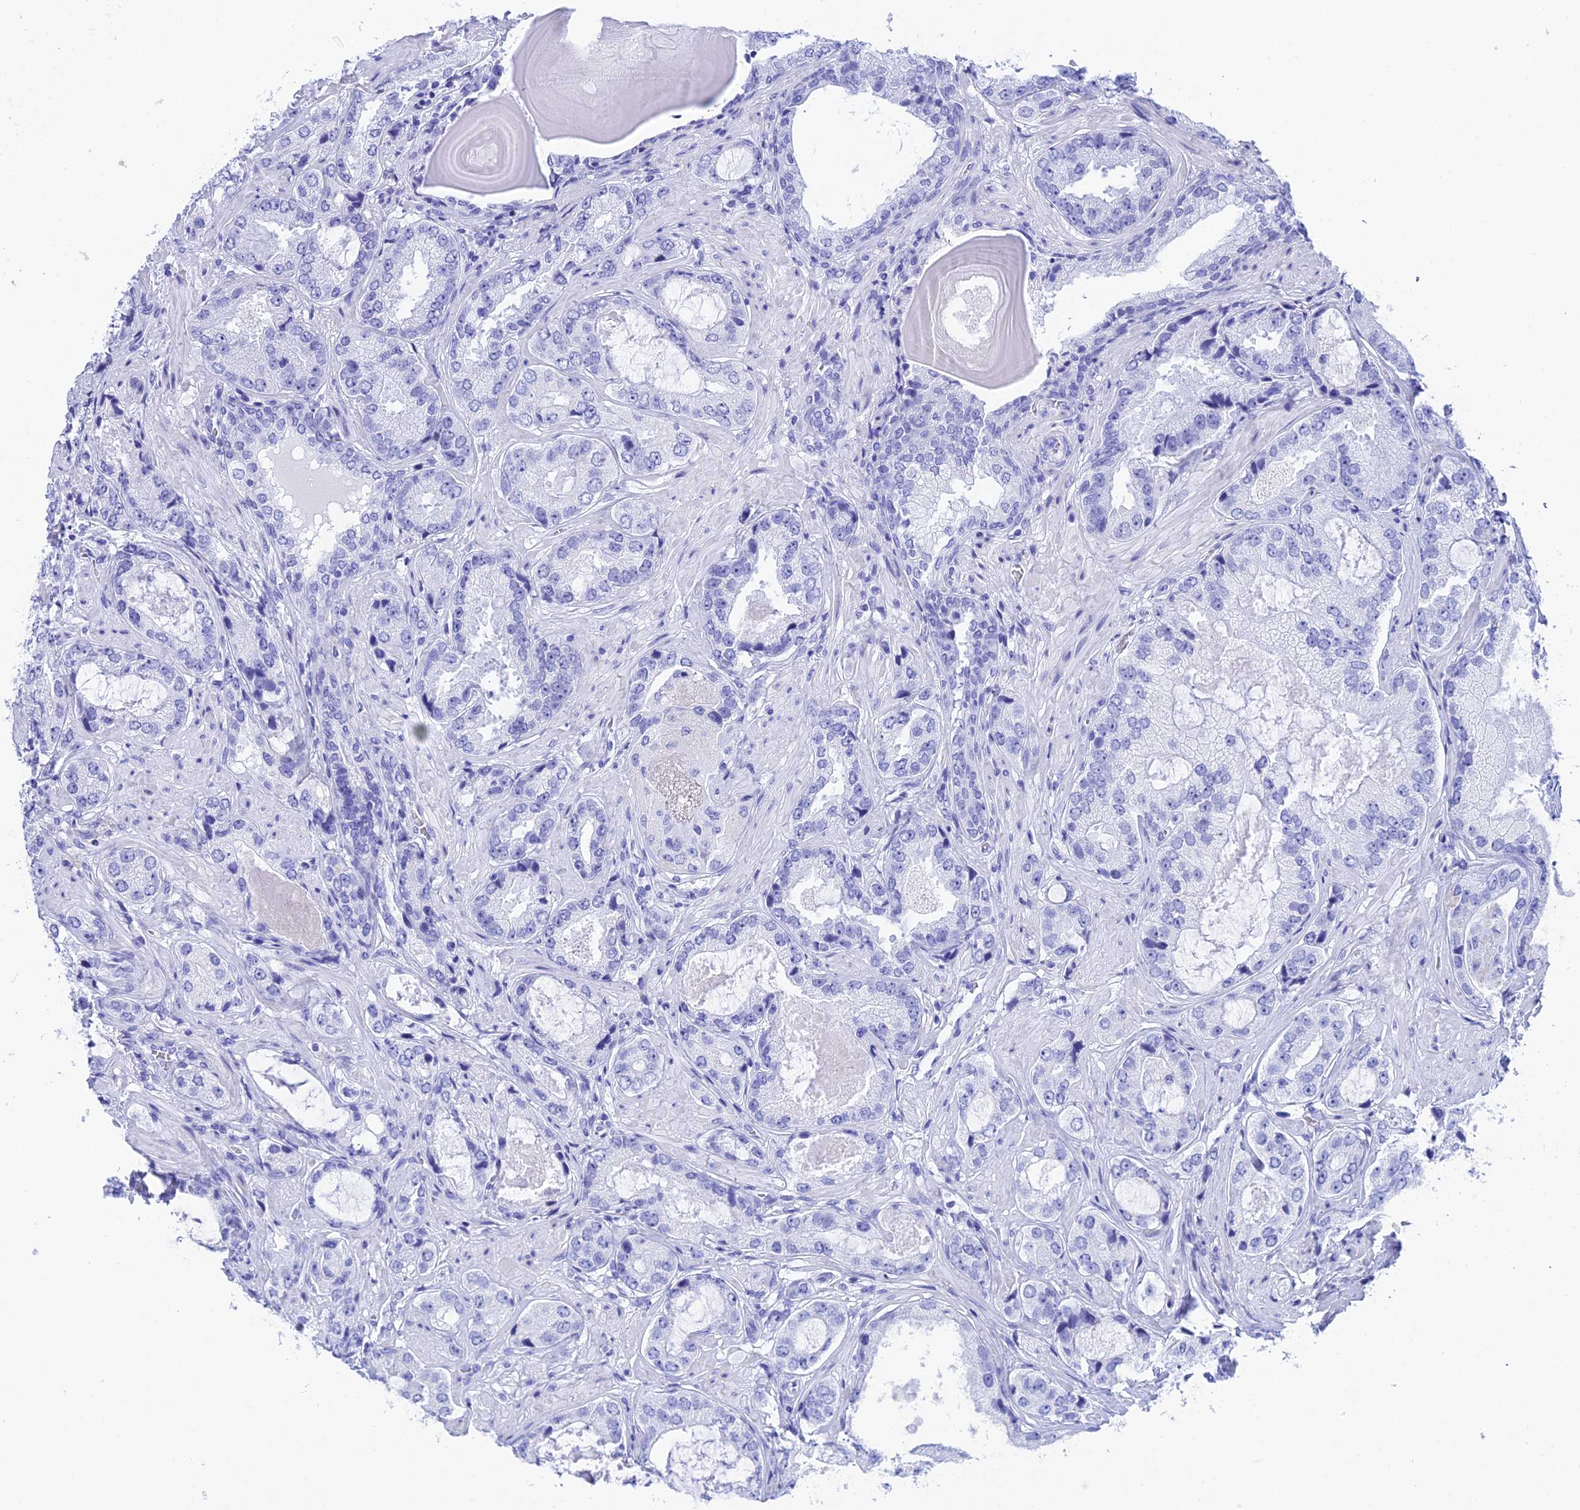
{"staining": {"intensity": "negative", "quantity": "none", "location": "none"}, "tissue": "prostate cancer", "cell_type": "Tumor cells", "image_type": "cancer", "snomed": [{"axis": "morphology", "description": "Adenocarcinoma, High grade"}, {"axis": "topography", "description": "Prostate"}], "caption": "Immunohistochemistry of human high-grade adenocarcinoma (prostate) reveals no staining in tumor cells.", "gene": "TEX101", "patient": {"sex": "male", "age": 59}}